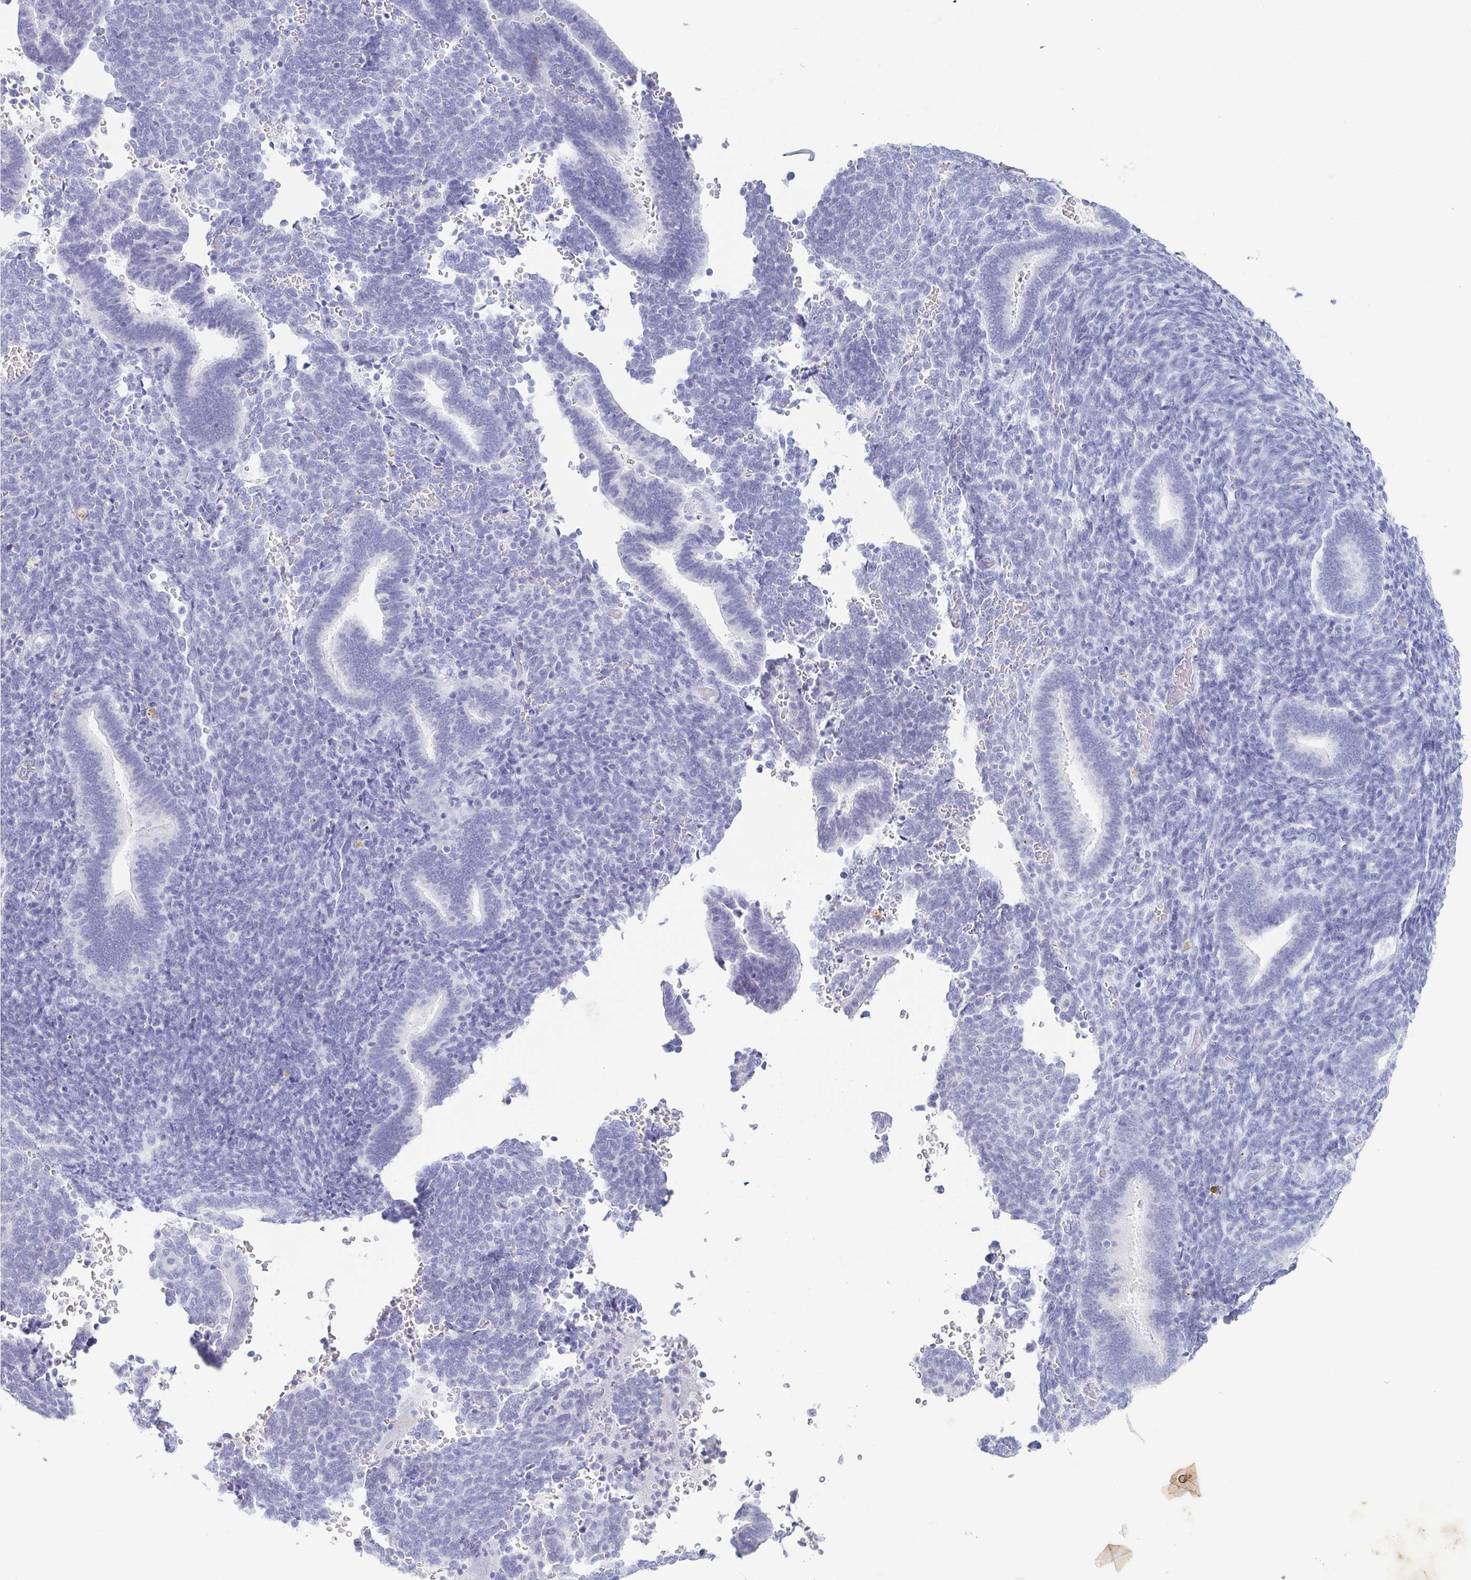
{"staining": {"intensity": "negative", "quantity": "none", "location": "none"}, "tissue": "endometrium", "cell_type": "Cells in endometrial stroma", "image_type": "normal", "snomed": [{"axis": "morphology", "description": "Normal tissue, NOS"}, {"axis": "topography", "description": "Endometrium"}], "caption": "Immunohistochemistry (IHC) of benign human endometrium displays no positivity in cells in endometrial stroma. (DAB immunohistochemistry visualized using brightfield microscopy, high magnification).", "gene": "ZG16B", "patient": {"sex": "female", "age": 34}}